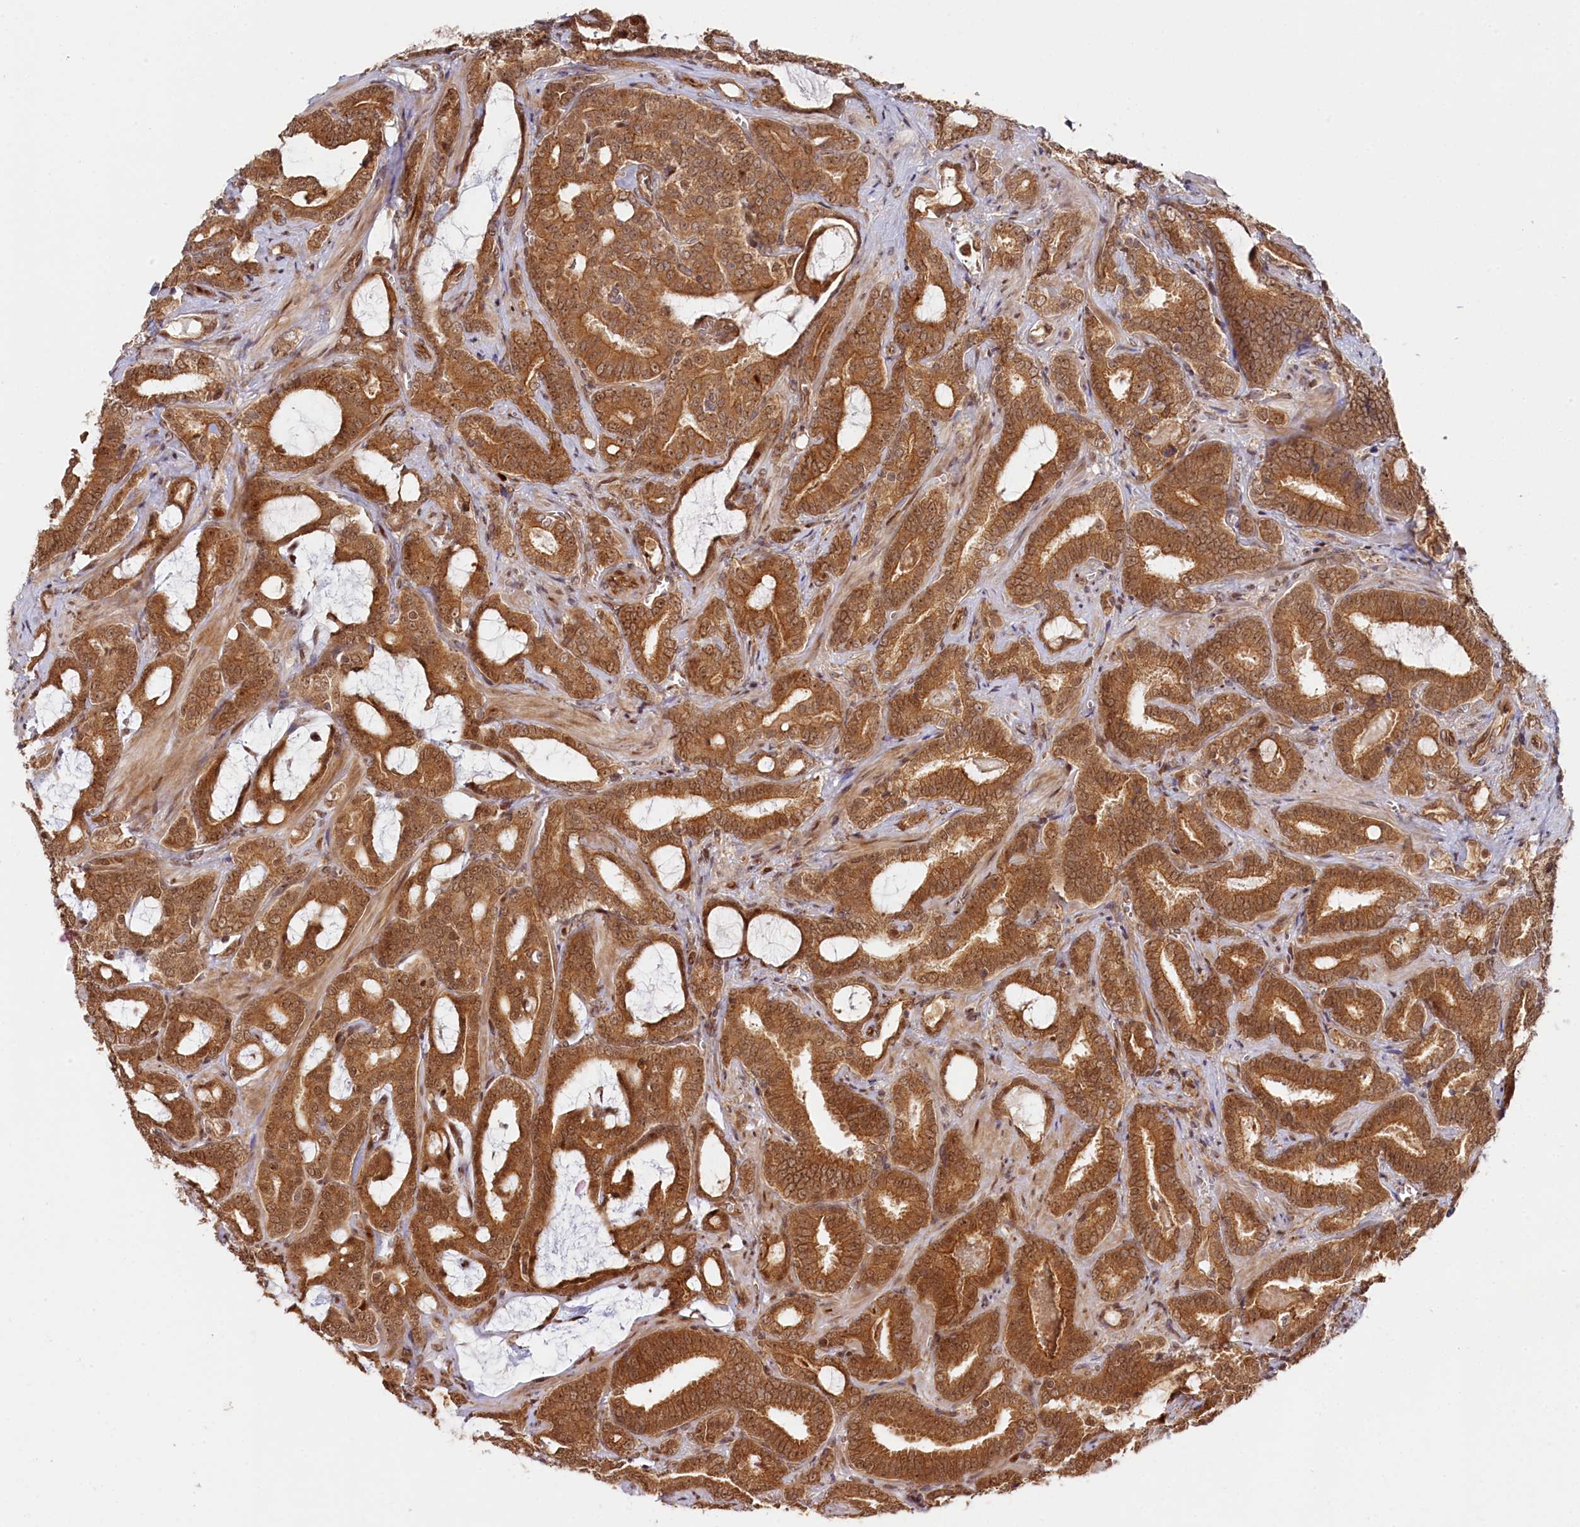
{"staining": {"intensity": "strong", "quantity": ">75%", "location": "cytoplasmic/membranous,nuclear"}, "tissue": "prostate cancer", "cell_type": "Tumor cells", "image_type": "cancer", "snomed": [{"axis": "morphology", "description": "Adenocarcinoma, High grade"}, {"axis": "topography", "description": "Prostate and seminal vesicle, NOS"}], "caption": "The immunohistochemical stain highlights strong cytoplasmic/membranous and nuclear staining in tumor cells of high-grade adenocarcinoma (prostate) tissue. Immunohistochemistry stains the protein in brown and the nuclei are stained blue.", "gene": "ANKRD24", "patient": {"sex": "male", "age": 67}}